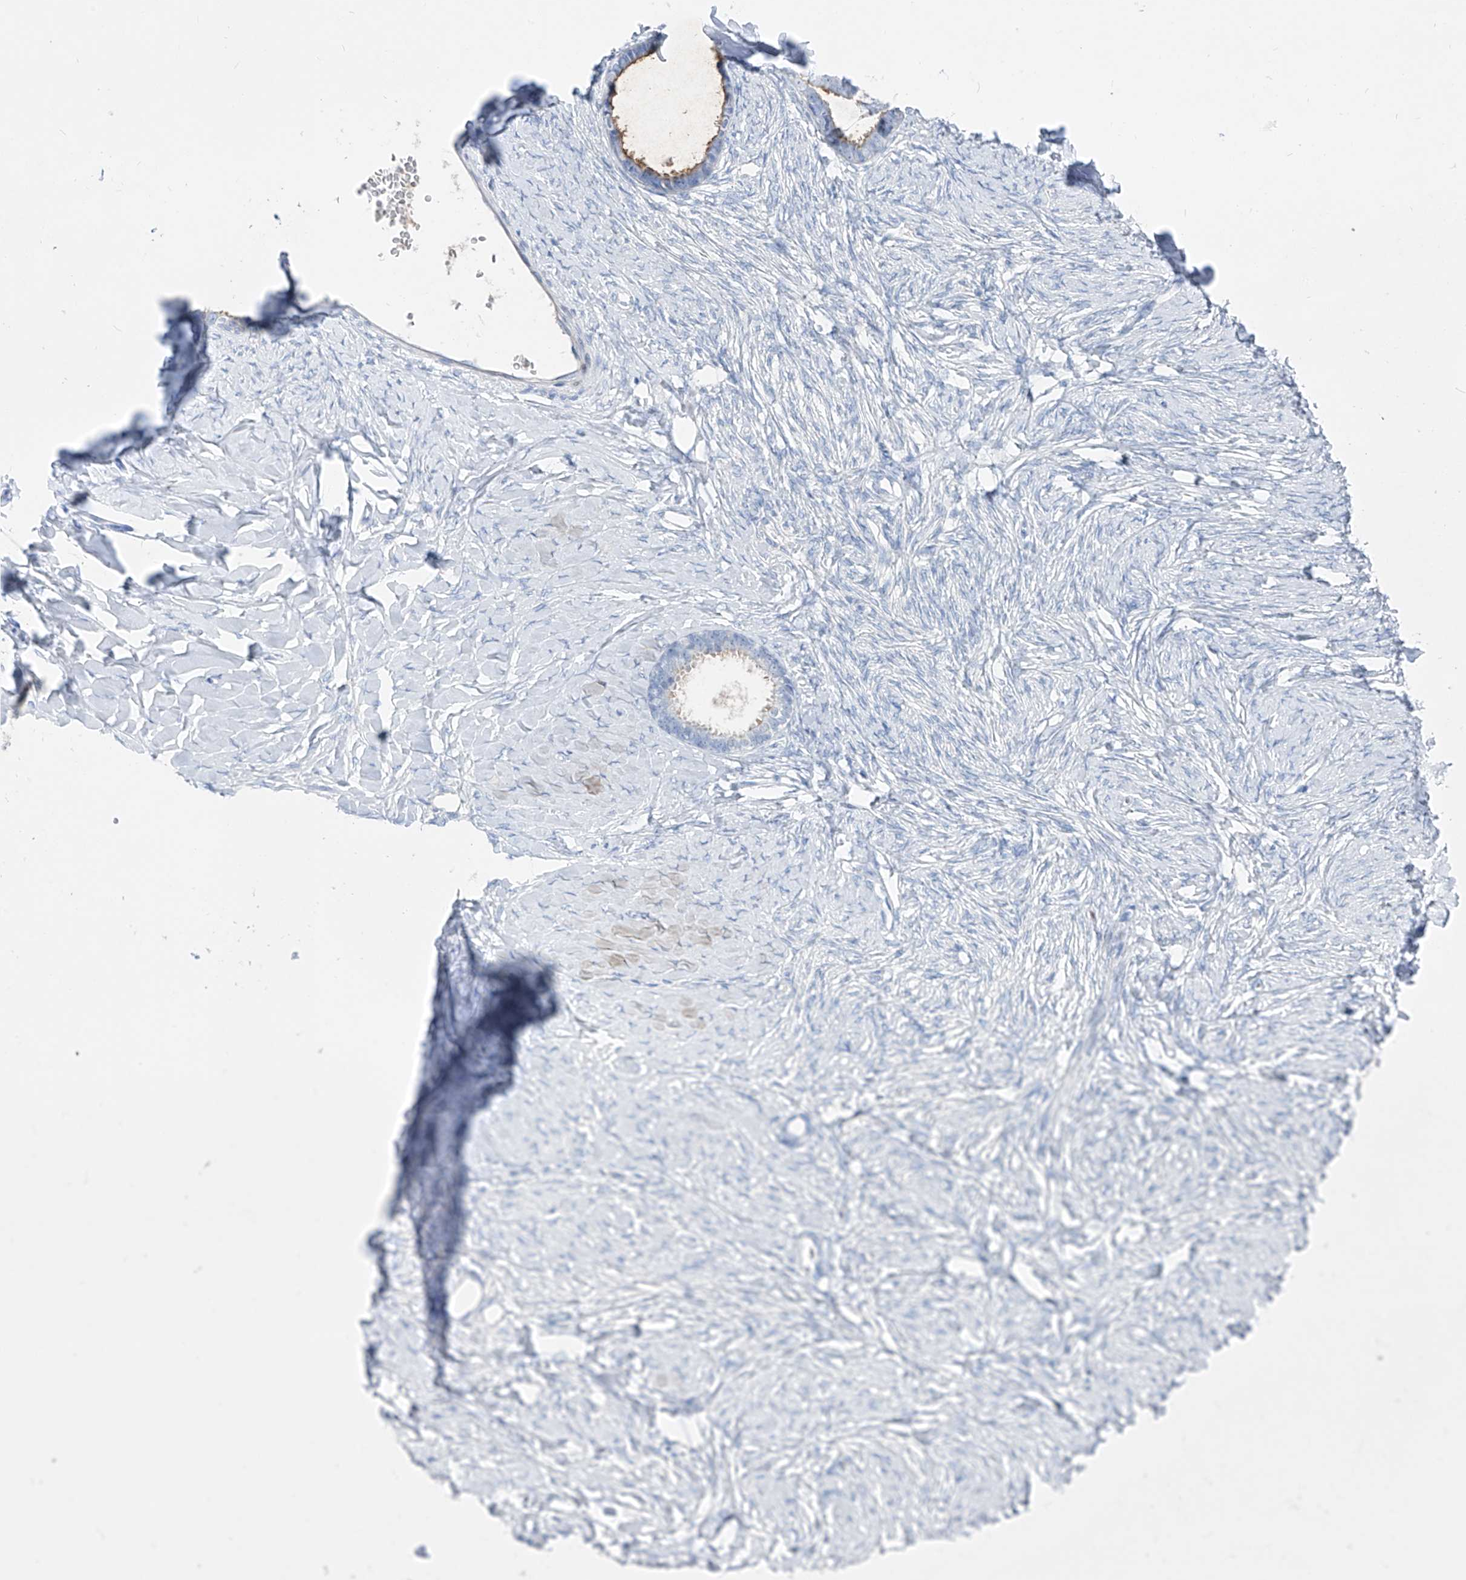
{"staining": {"intensity": "negative", "quantity": "none", "location": "none"}, "tissue": "ovarian cancer", "cell_type": "Tumor cells", "image_type": "cancer", "snomed": [{"axis": "morphology", "description": "Cystadenocarcinoma, serous, NOS"}, {"axis": "topography", "description": "Ovary"}], "caption": "This is a histopathology image of IHC staining of ovarian cancer, which shows no staining in tumor cells.", "gene": "FRS3", "patient": {"sex": "female", "age": 79}}